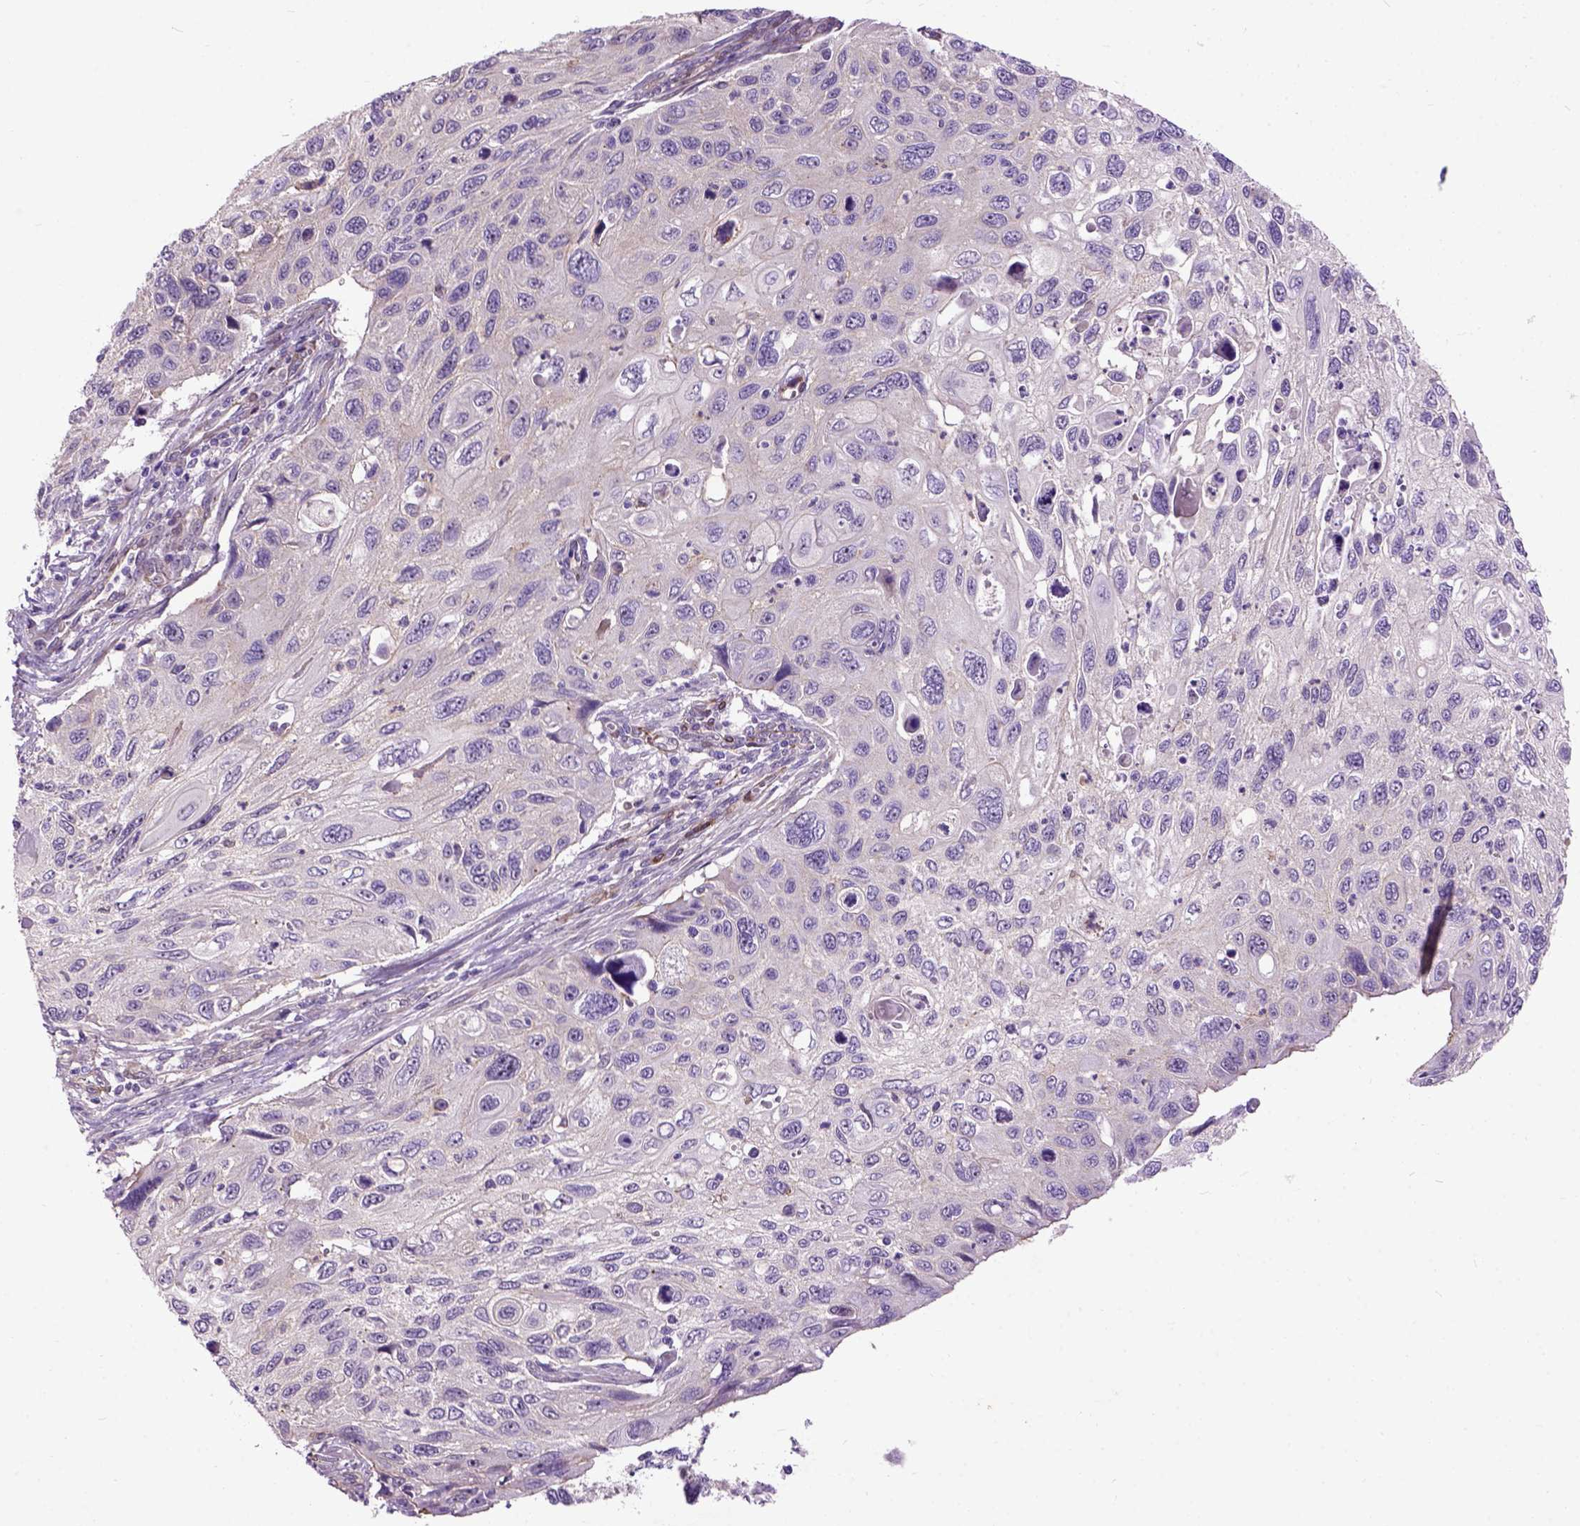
{"staining": {"intensity": "negative", "quantity": "none", "location": "none"}, "tissue": "cervical cancer", "cell_type": "Tumor cells", "image_type": "cancer", "snomed": [{"axis": "morphology", "description": "Squamous cell carcinoma, NOS"}, {"axis": "topography", "description": "Cervix"}], "caption": "Cervical cancer (squamous cell carcinoma) stained for a protein using immunohistochemistry (IHC) displays no staining tumor cells.", "gene": "MAPT", "patient": {"sex": "female", "age": 70}}